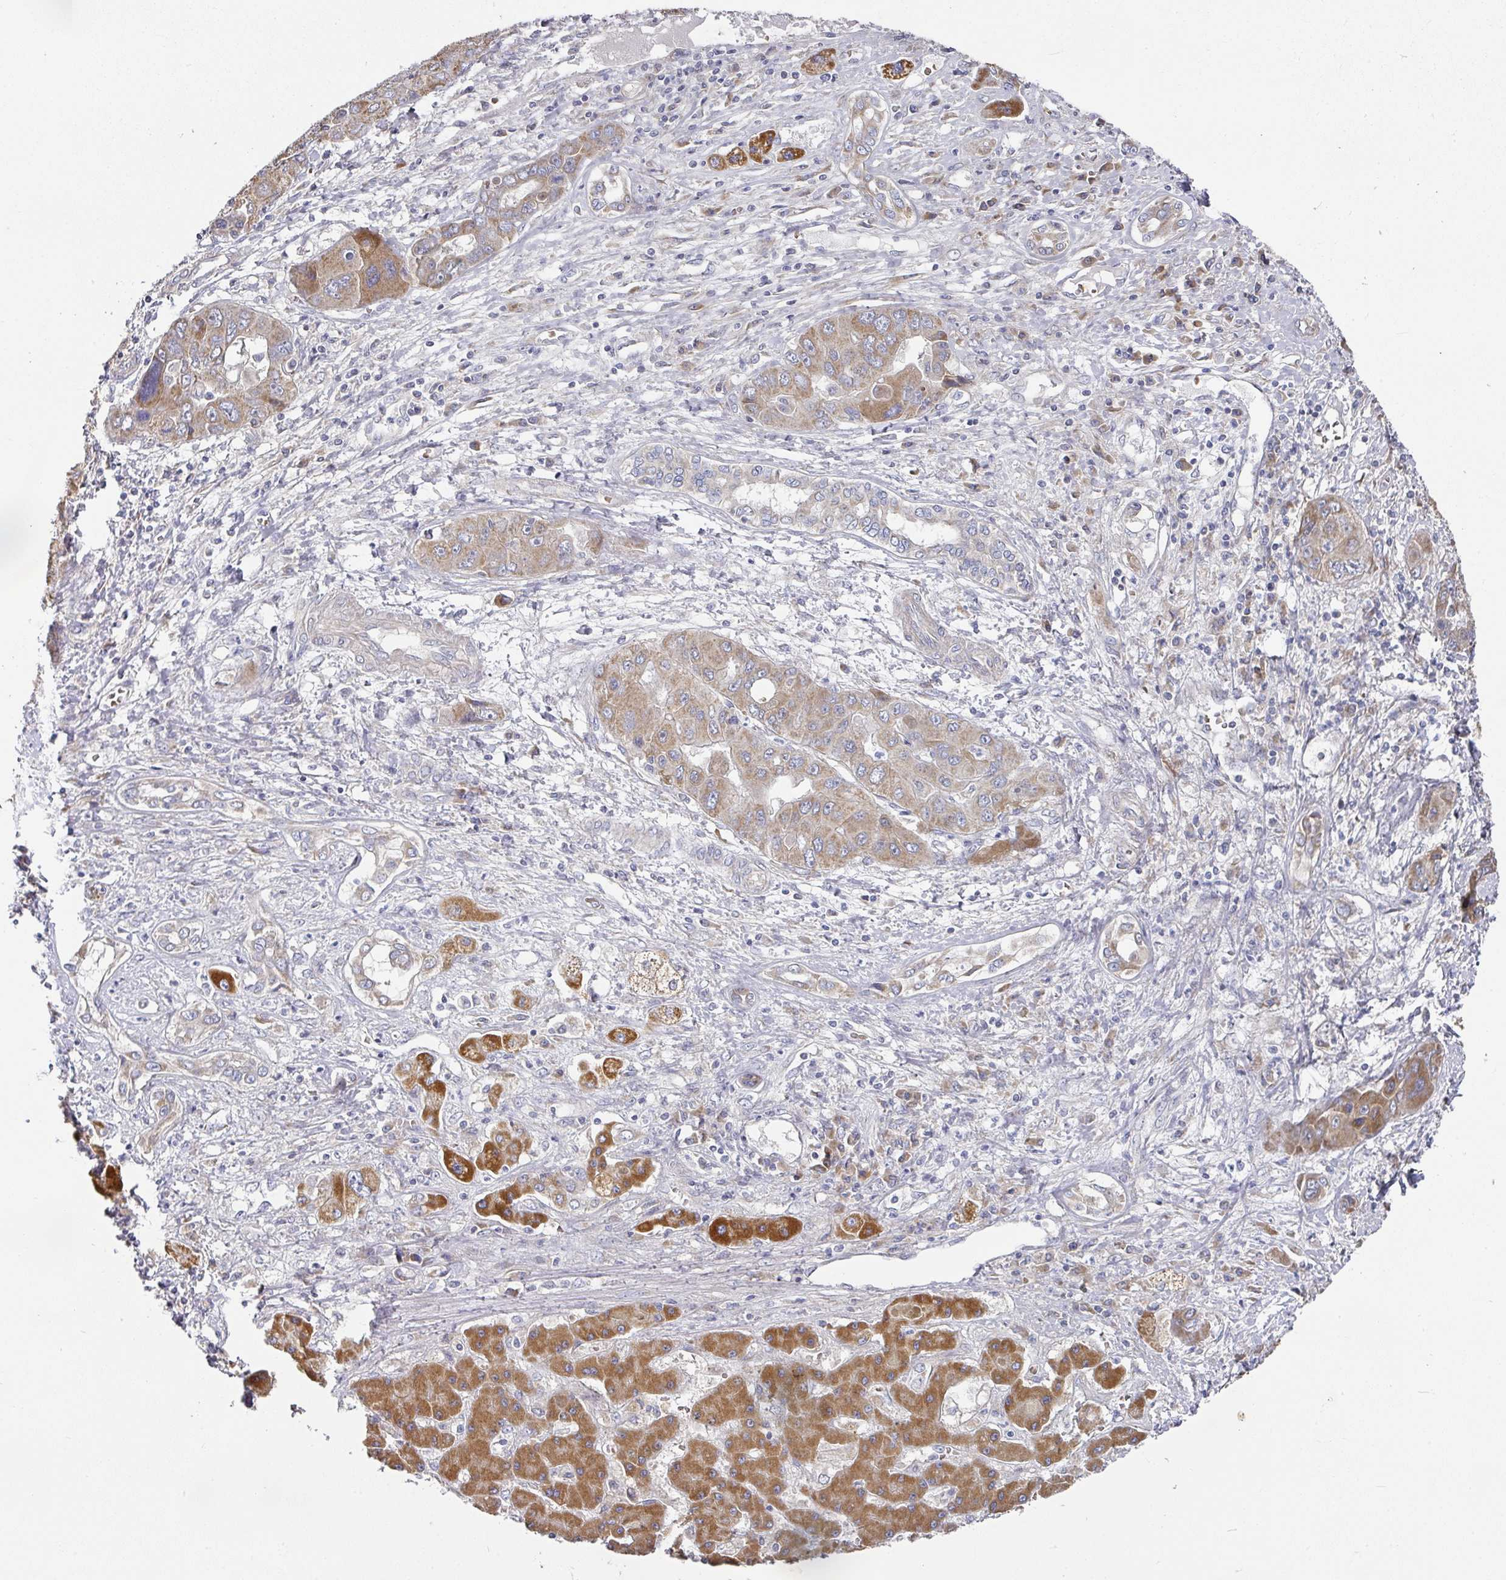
{"staining": {"intensity": "moderate", "quantity": ">75%", "location": "cytoplasmic/membranous"}, "tissue": "liver cancer", "cell_type": "Tumor cells", "image_type": "cancer", "snomed": [{"axis": "morphology", "description": "Cholangiocarcinoma"}, {"axis": "topography", "description": "Liver"}], "caption": "About >75% of tumor cells in cholangiocarcinoma (liver) exhibit moderate cytoplasmic/membranous protein staining as visualized by brown immunohistochemical staining.", "gene": "PYROXD2", "patient": {"sex": "male", "age": 67}}